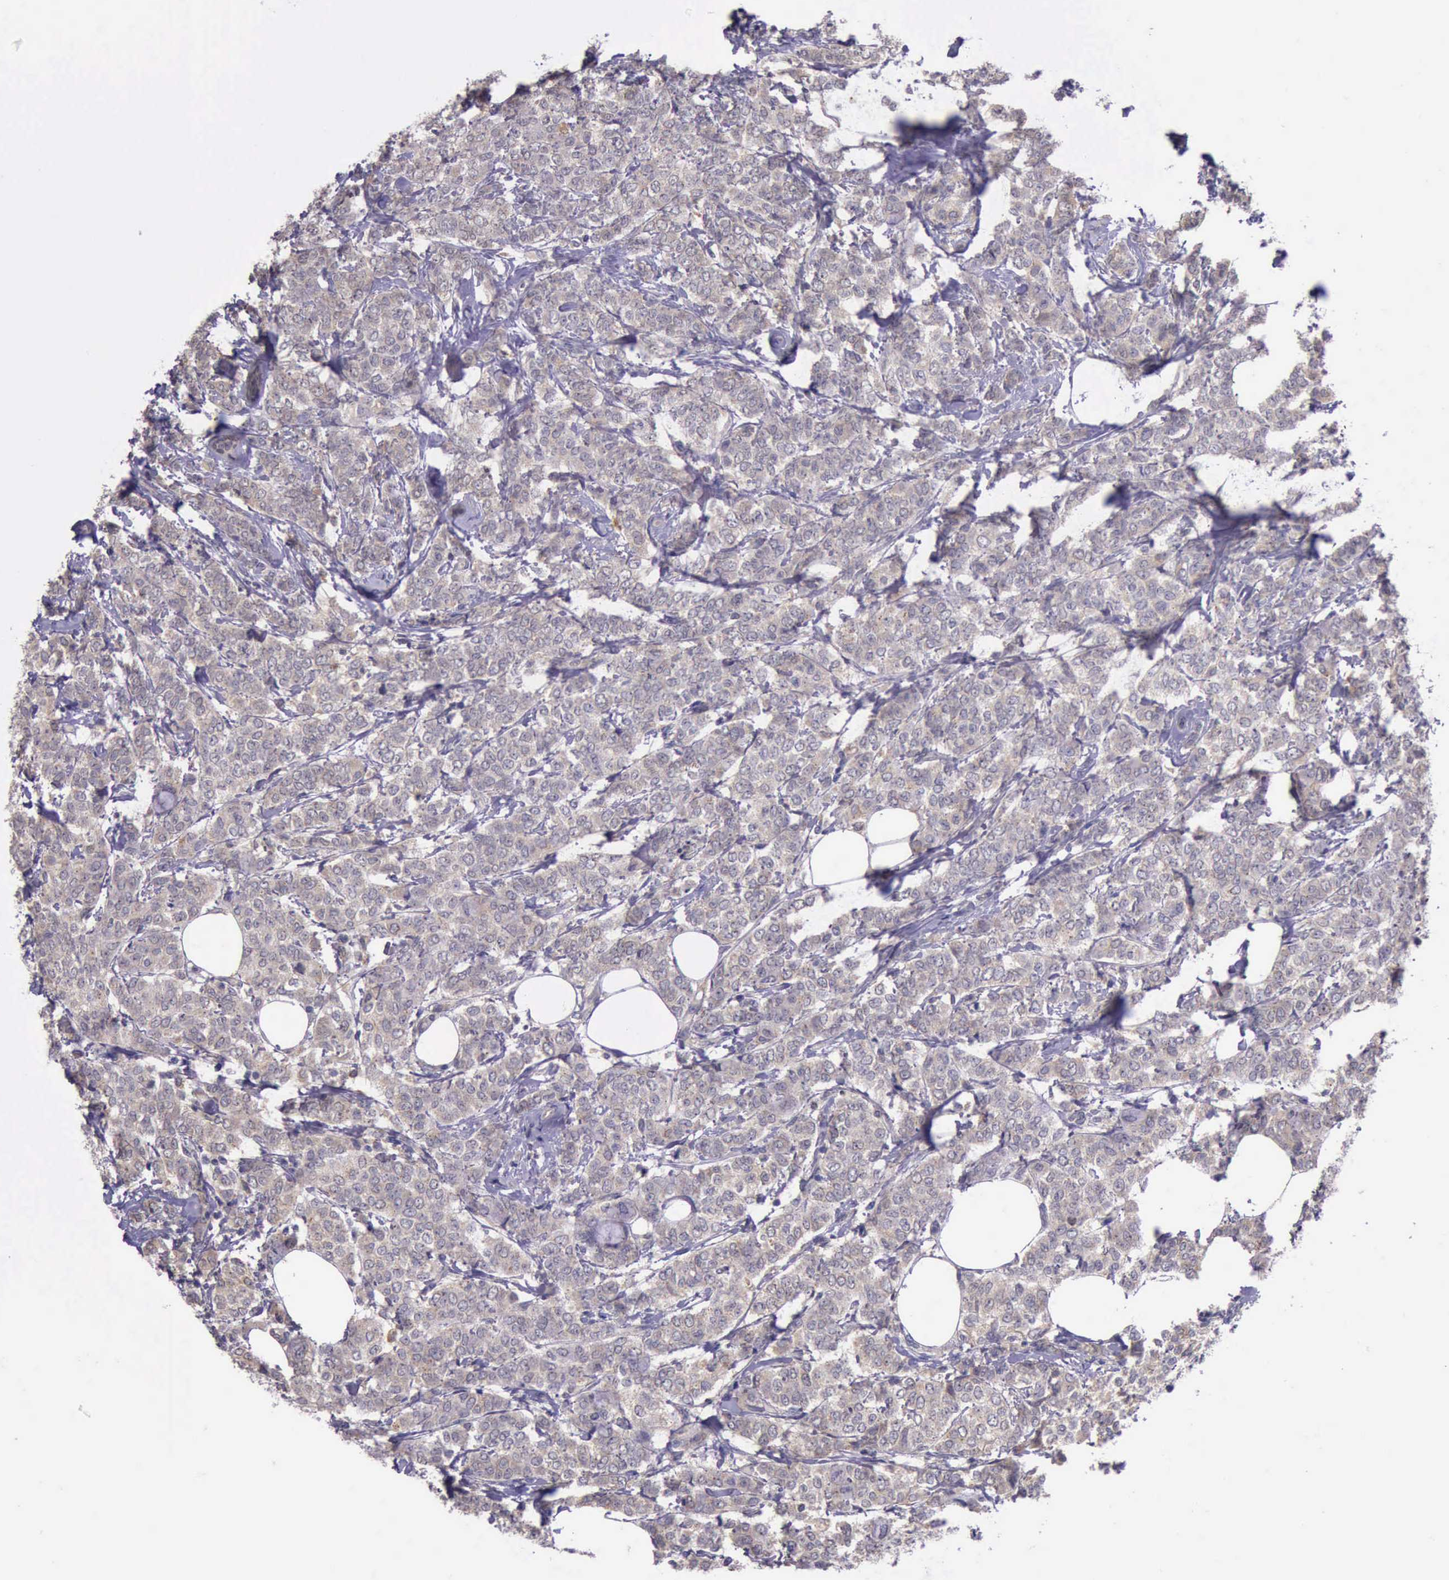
{"staining": {"intensity": "weak", "quantity": ">75%", "location": "cytoplasmic/membranous"}, "tissue": "breast cancer", "cell_type": "Tumor cells", "image_type": "cancer", "snomed": [{"axis": "morphology", "description": "Lobular carcinoma"}, {"axis": "topography", "description": "Breast"}], "caption": "This image reveals IHC staining of human breast cancer, with low weak cytoplasmic/membranous expression in about >75% of tumor cells.", "gene": "PLEK2", "patient": {"sex": "female", "age": 60}}